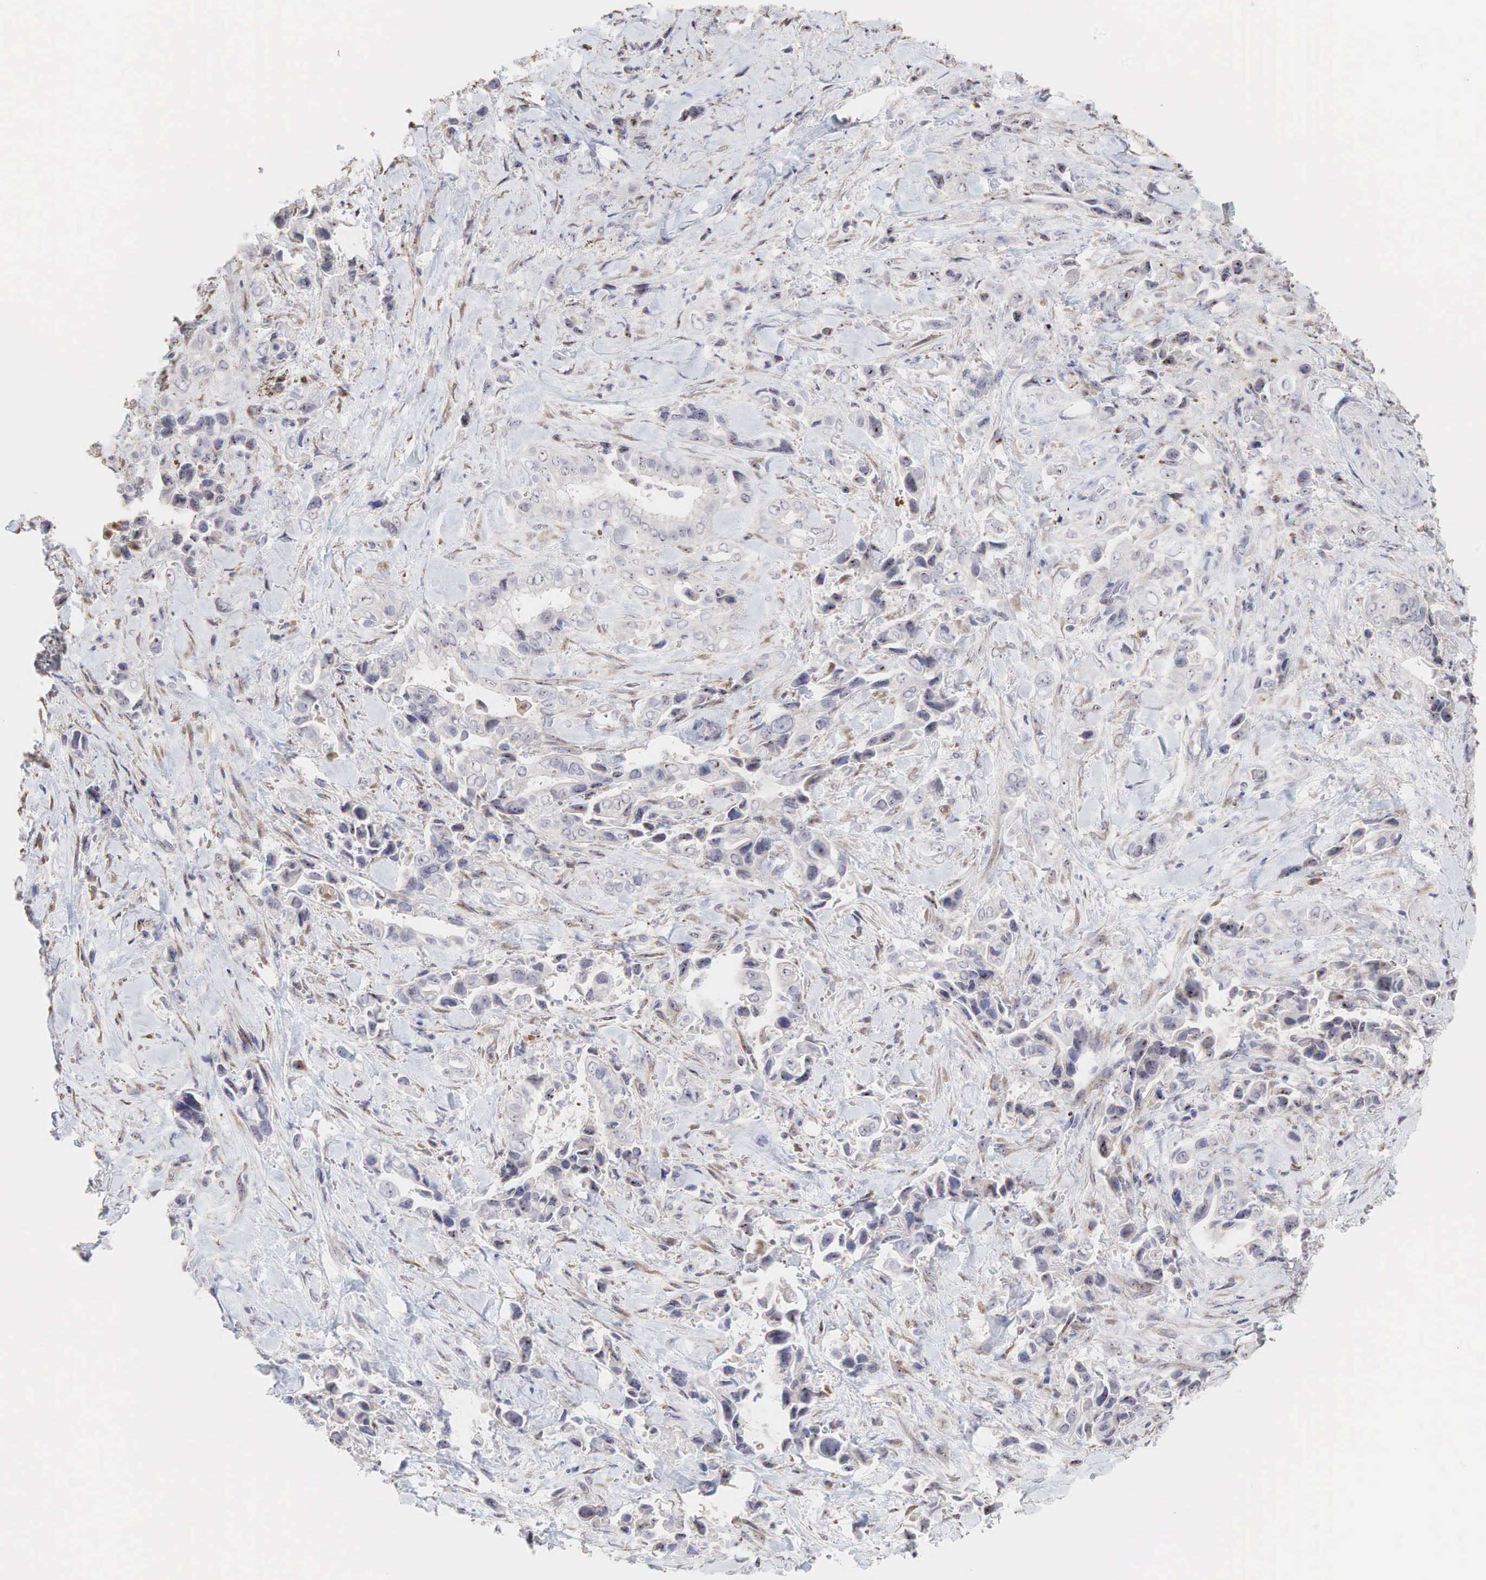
{"staining": {"intensity": "negative", "quantity": "none", "location": "none"}, "tissue": "pancreatic cancer", "cell_type": "Tumor cells", "image_type": "cancer", "snomed": [{"axis": "morphology", "description": "Adenocarcinoma, NOS"}, {"axis": "topography", "description": "Pancreas"}], "caption": "The image demonstrates no staining of tumor cells in pancreatic cancer.", "gene": "DKC1", "patient": {"sex": "male", "age": 69}}